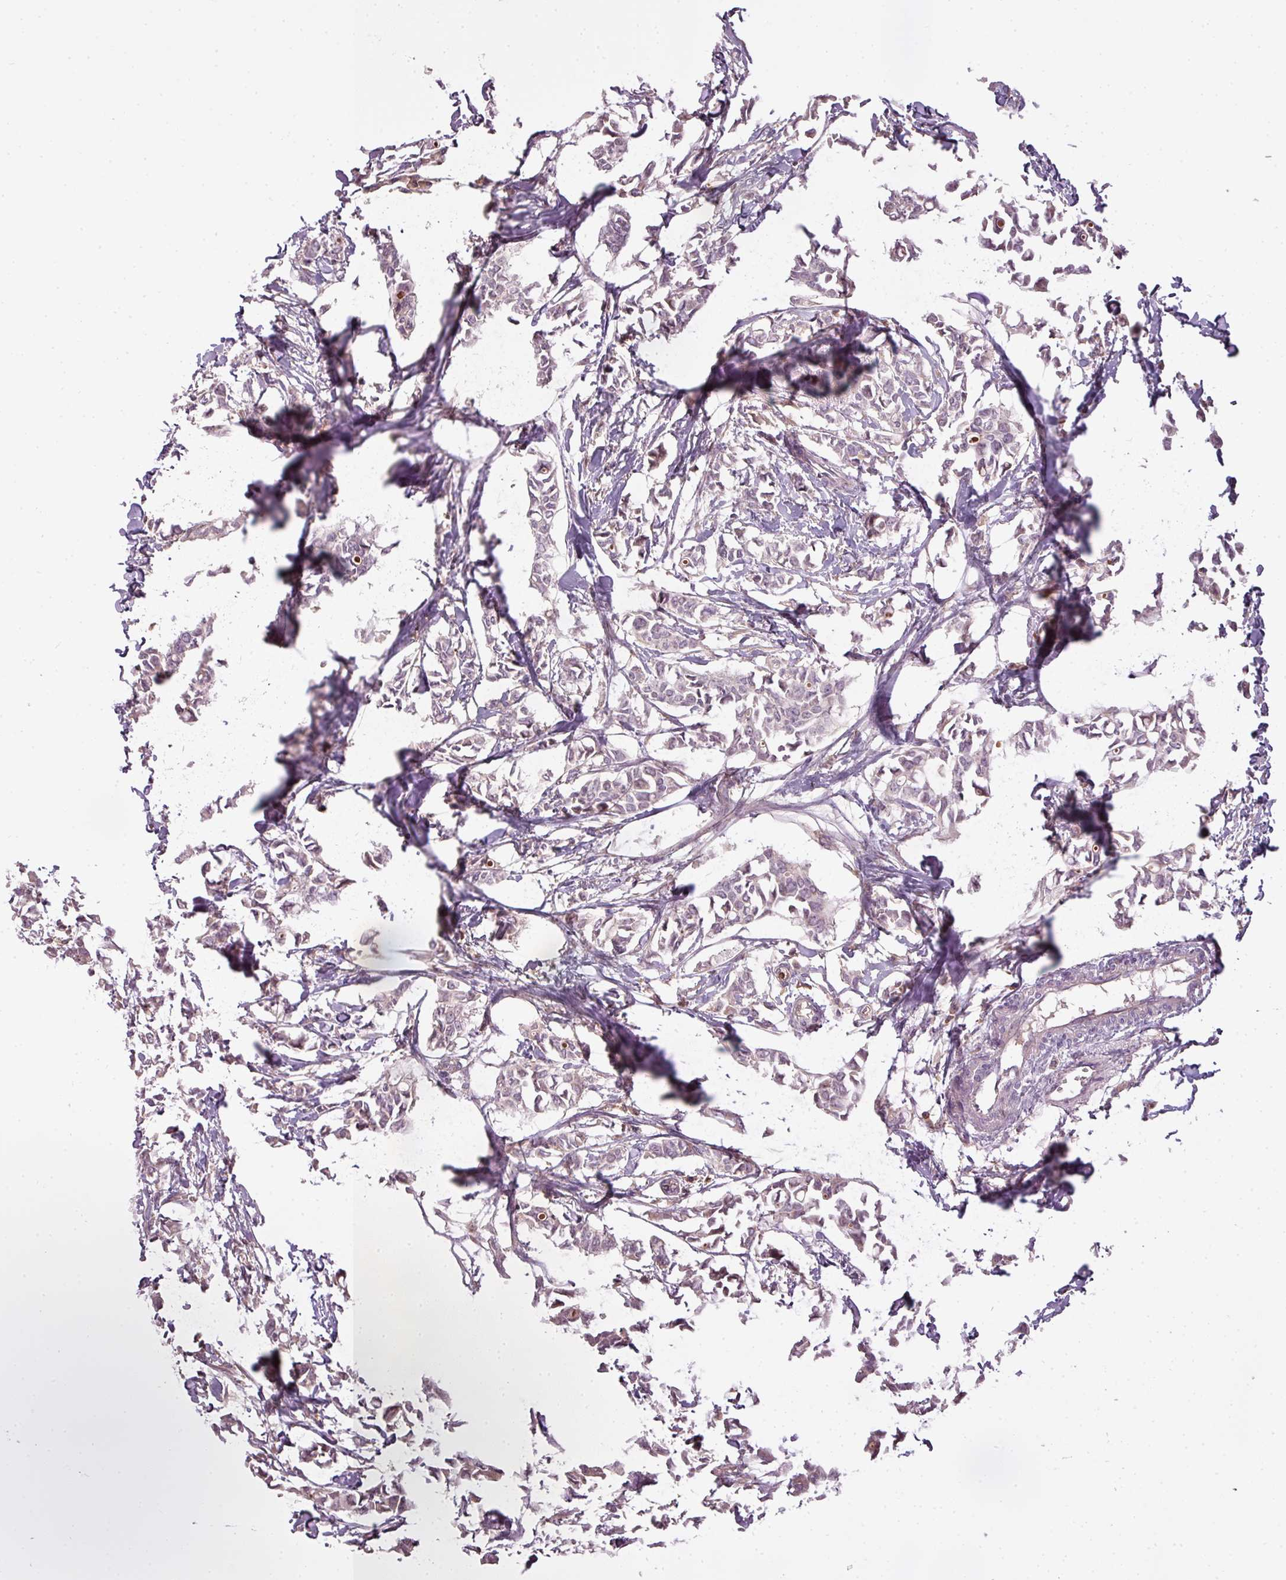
{"staining": {"intensity": "weak", "quantity": "25%-75%", "location": "cytoplasmic/membranous"}, "tissue": "breast cancer", "cell_type": "Tumor cells", "image_type": "cancer", "snomed": [{"axis": "morphology", "description": "Duct carcinoma"}, {"axis": "topography", "description": "Breast"}], "caption": "Protein staining of infiltrating ductal carcinoma (breast) tissue exhibits weak cytoplasmic/membranous staining in about 25%-75% of tumor cells.", "gene": "STK4", "patient": {"sex": "female", "age": 41}}